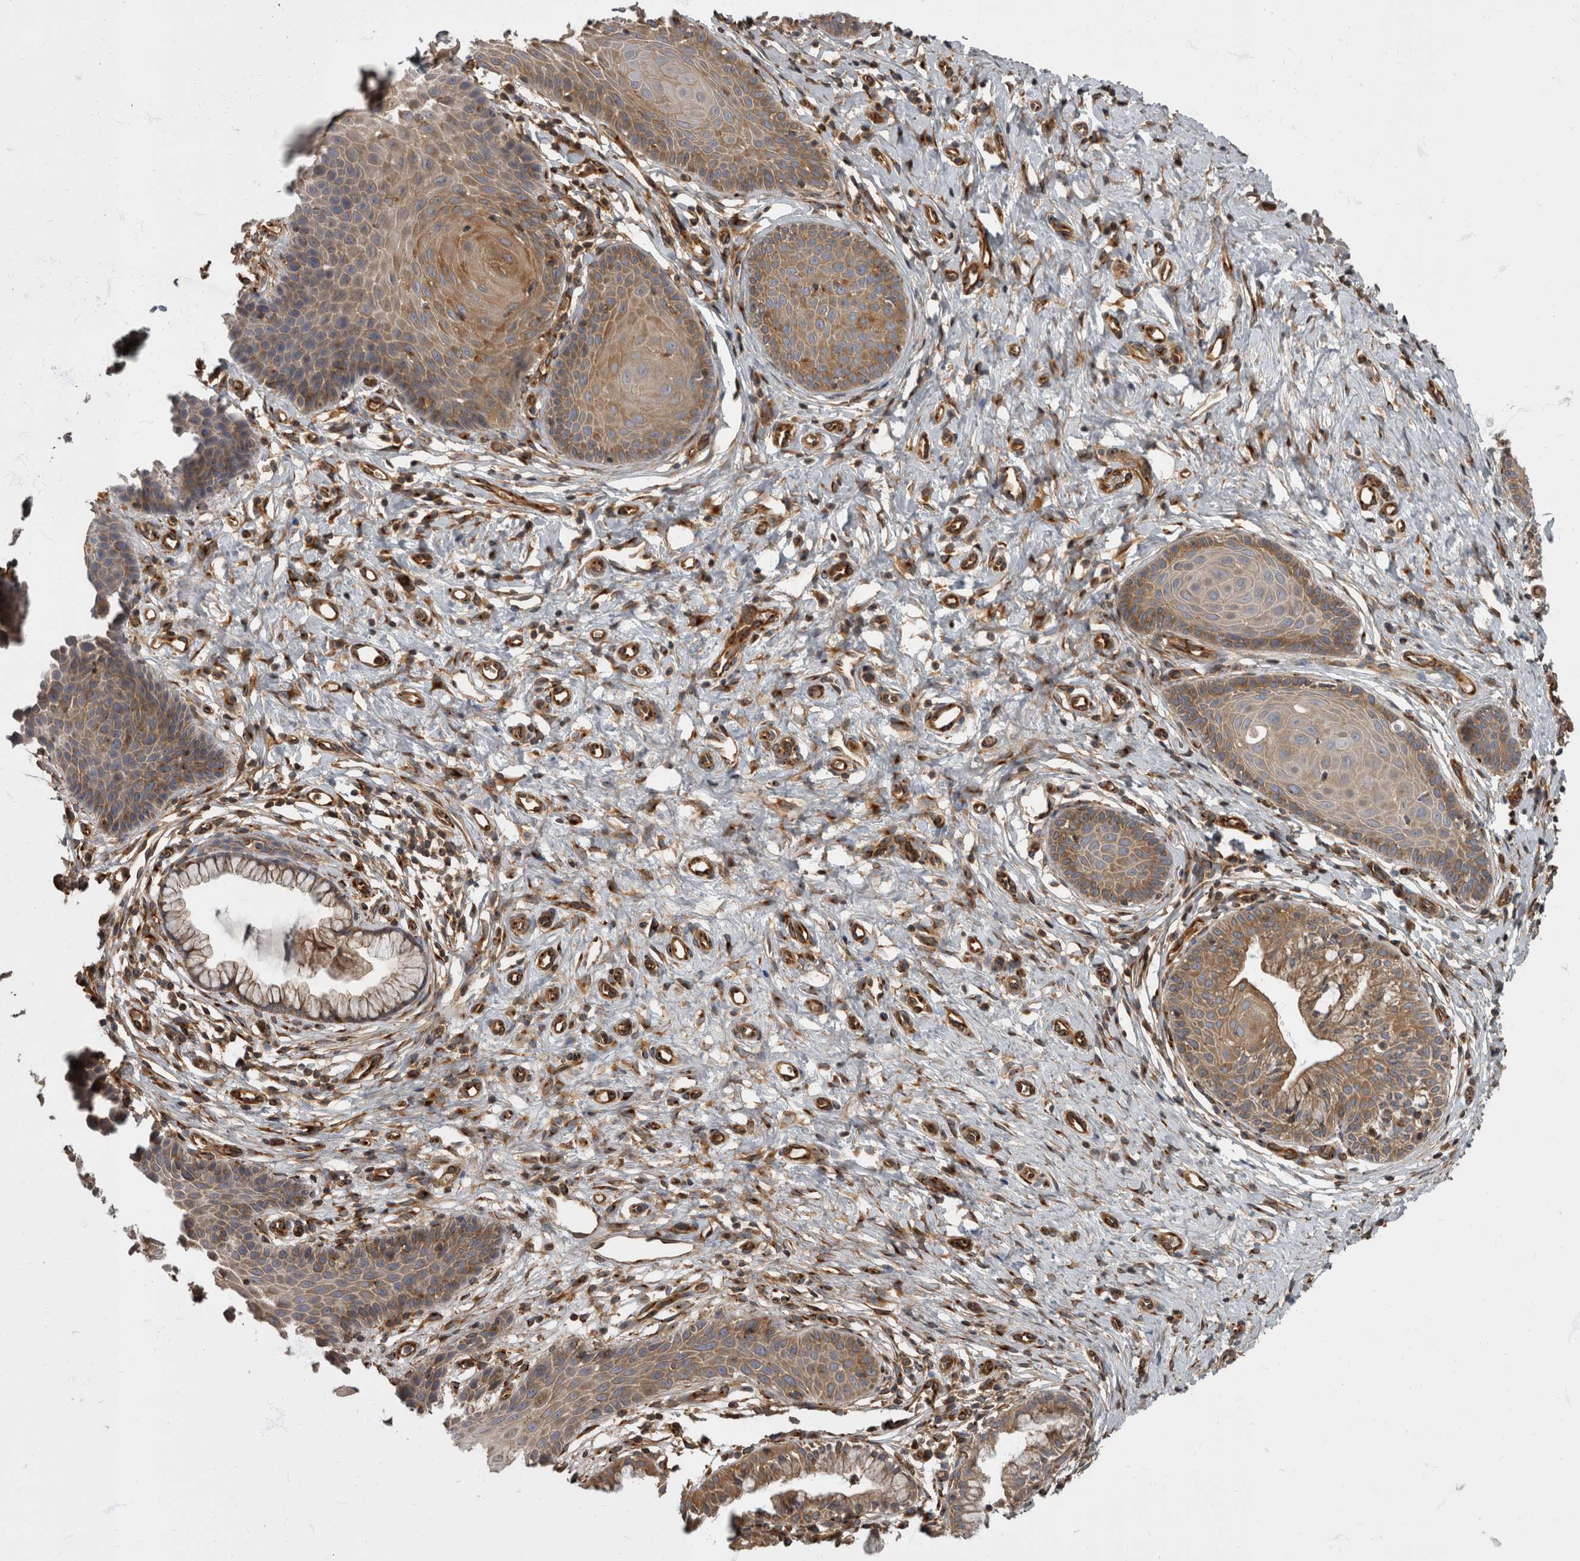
{"staining": {"intensity": "moderate", "quantity": "25%-75%", "location": "cytoplasmic/membranous"}, "tissue": "cervix", "cell_type": "Glandular cells", "image_type": "normal", "snomed": [{"axis": "morphology", "description": "Normal tissue, NOS"}, {"axis": "topography", "description": "Cervix"}], "caption": "Immunohistochemical staining of normal cervix exhibits moderate cytoplasmic/membranous protein expression in approximately 25%-75% of glandular cells.", "gene": "HOOK3", "patient": {"sex": "female", "age": 36}}